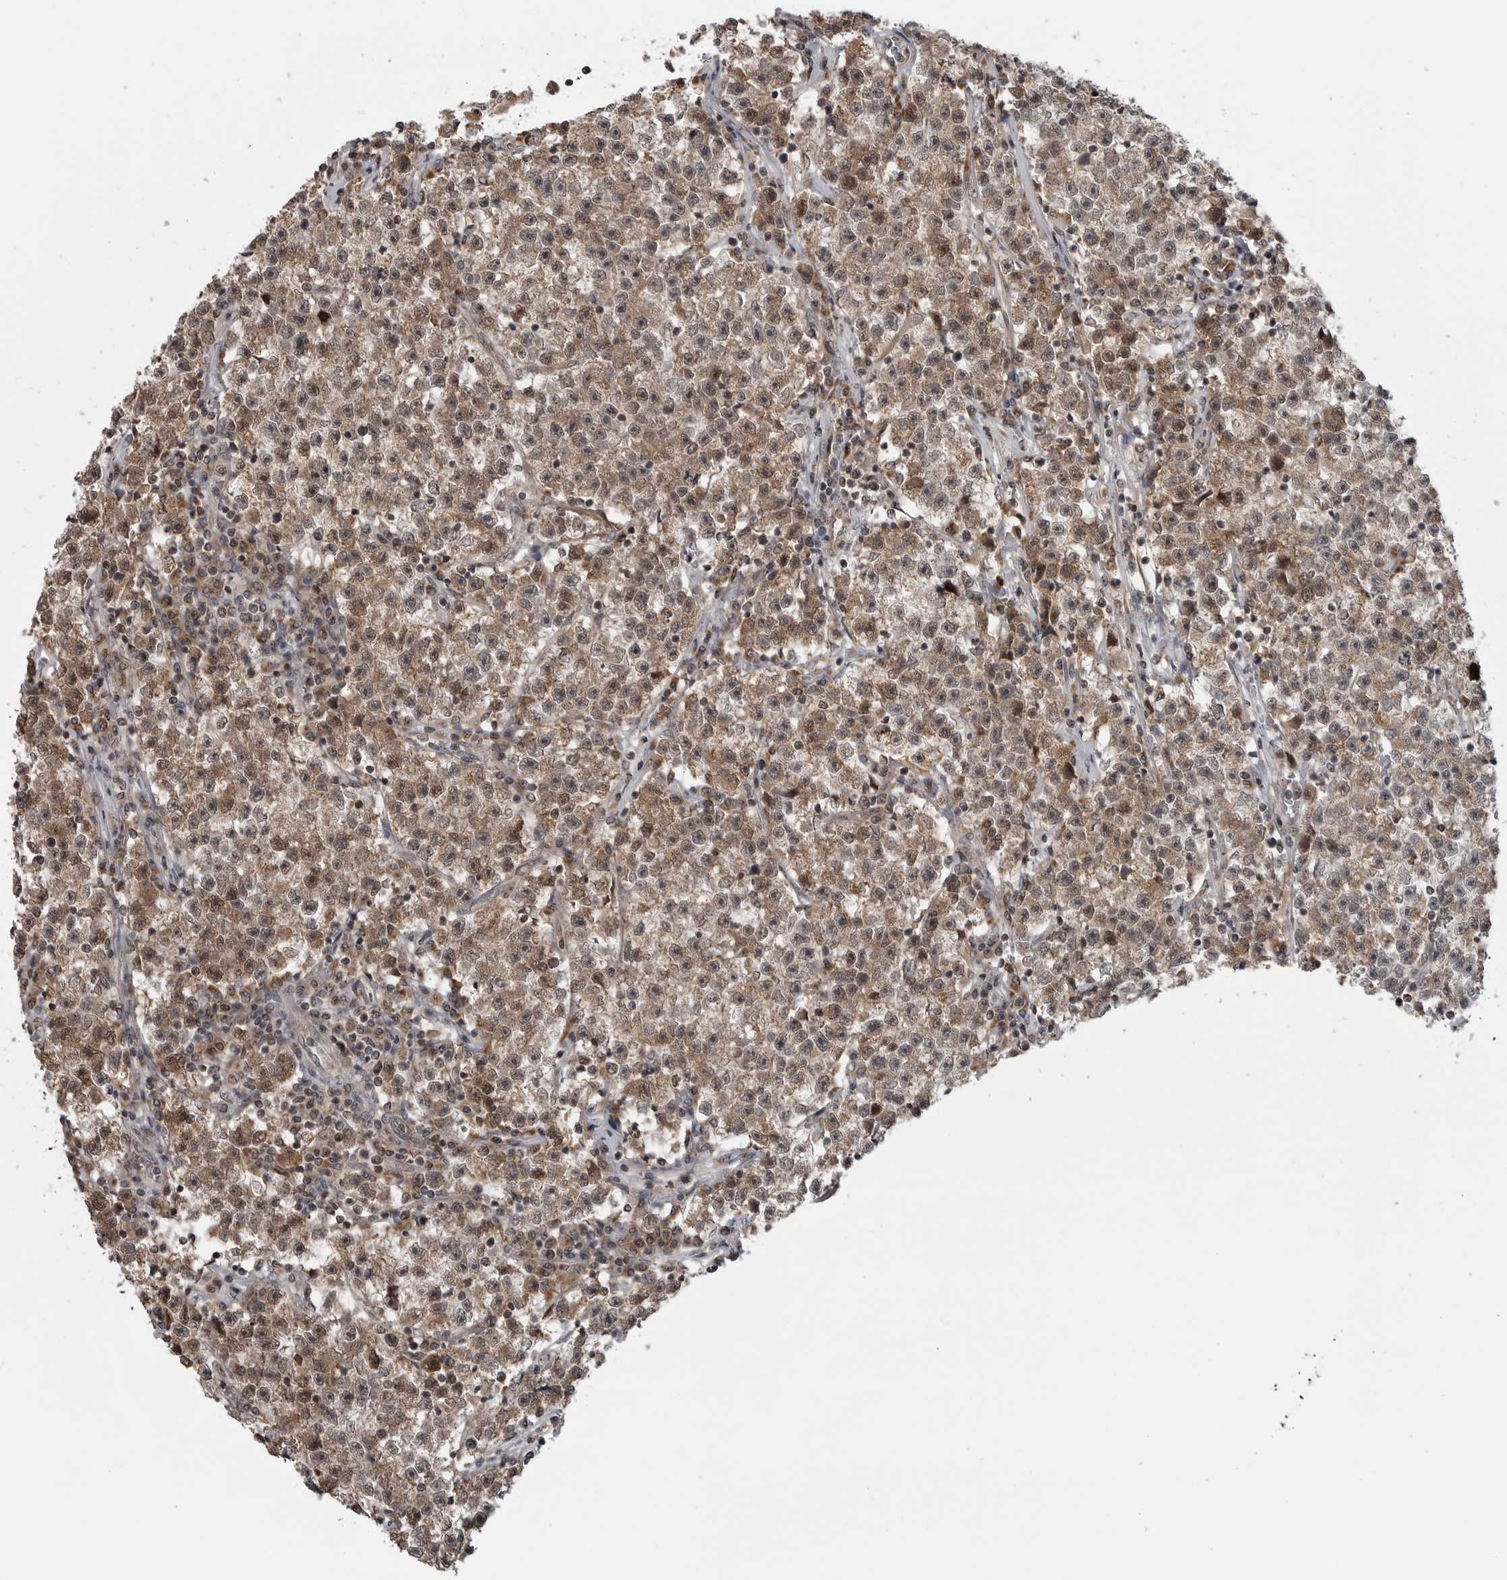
{"staining": {"intensity": "moderate", "quantity": ">75%", "location": "cytoplasmic/membranous,nuclear"}, "tissue": "testis cancer", "cell_type": "Tumor cells", "image_type": "cancer", "snomed": [{"axis": "morphology", "description": "Seminoma, NOS"}, {"axis": "topography", "description": "Testis"}], "caption": "Moderate cytoplasmic/membranous and nuclear protein expression is seen in about >75% of tumor cells in testis seminoma. (Stains: DAB in brown, nuclei in blue, Microscopy: brightfield microscopy at high magnification).", "gene": "FAAP100", "patient": {"sex": "male", "age": 22}}